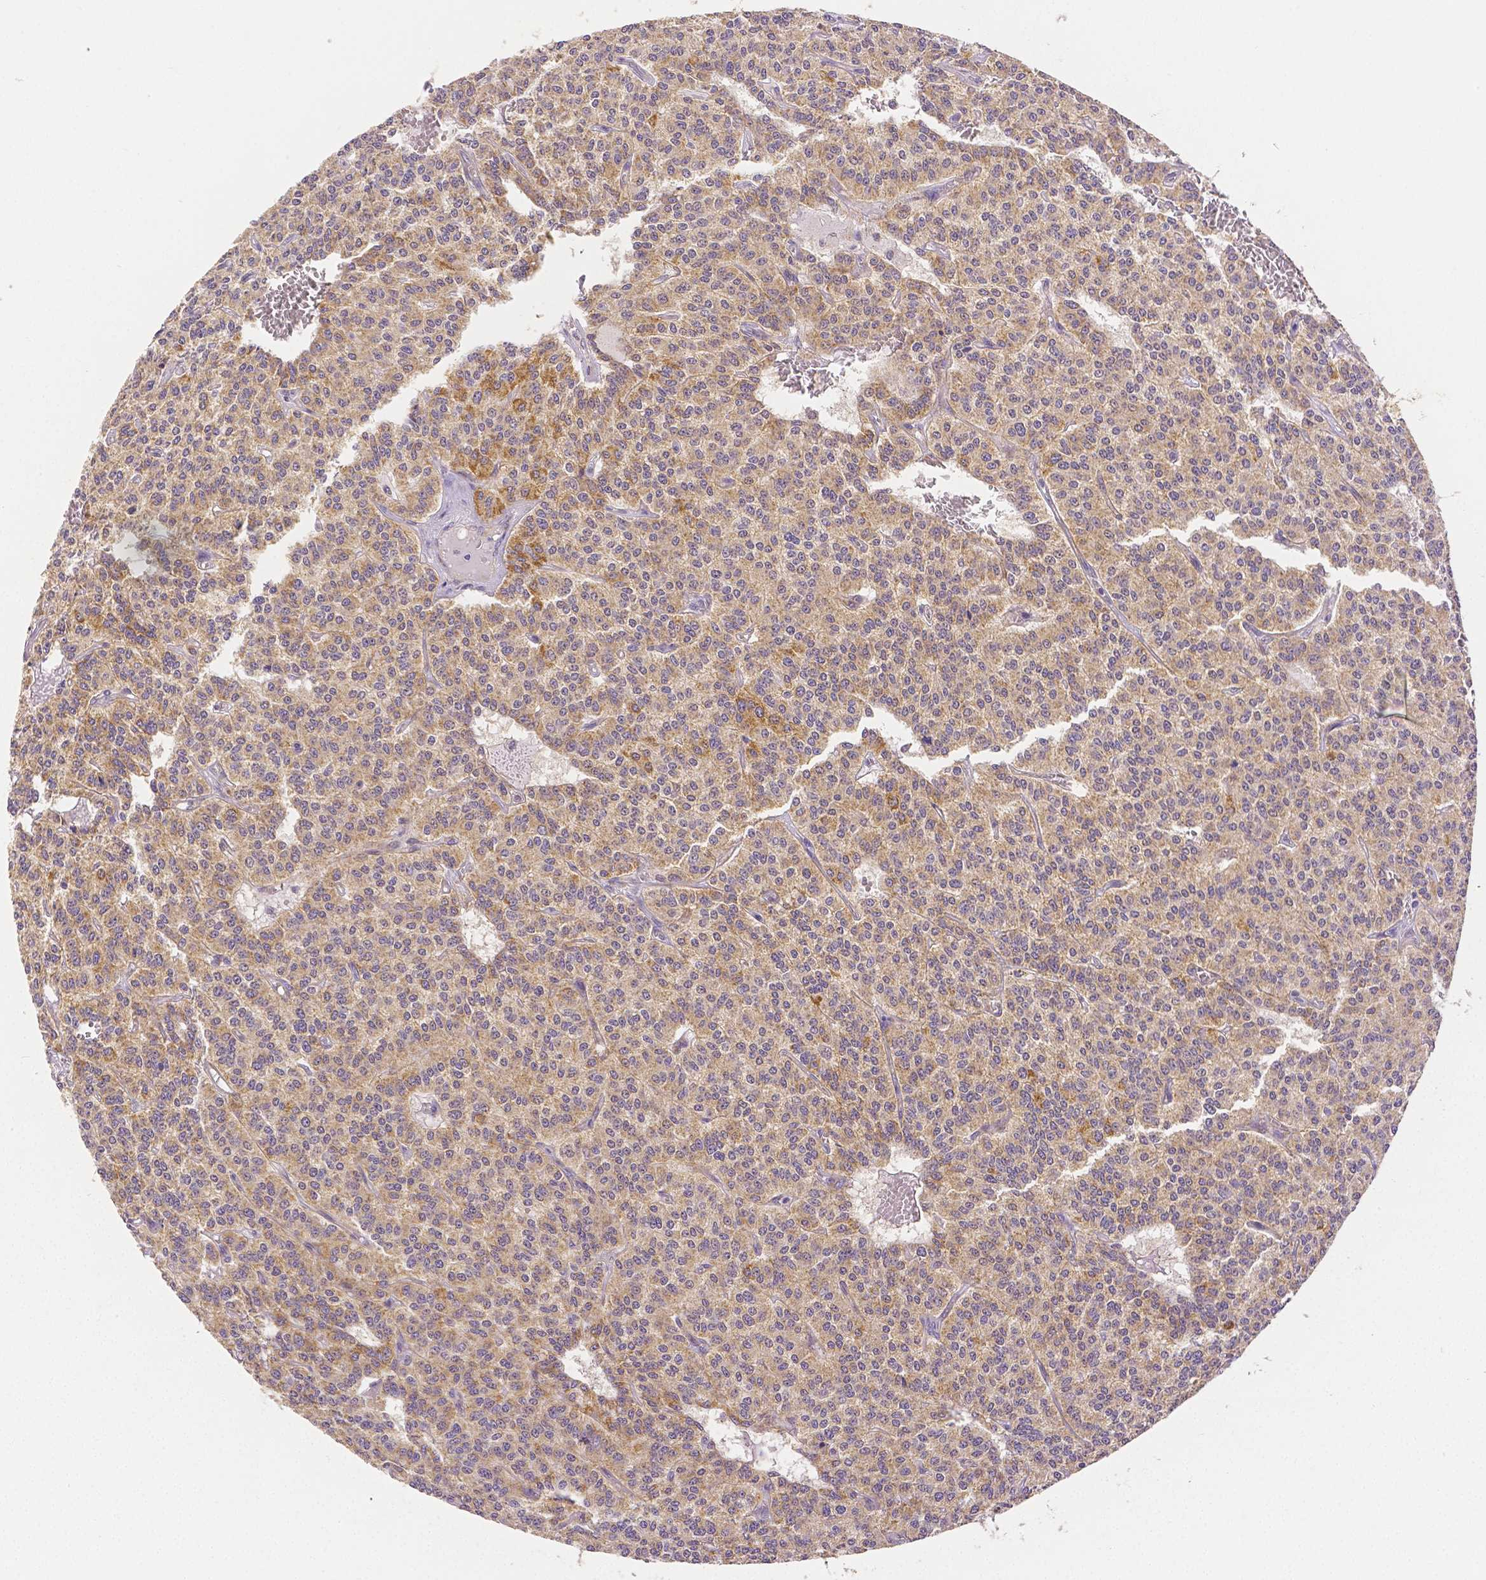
{"staining": {"intensity": "moderate", "quantity": "25%-75%", "location": "cytoplasmic/membranous"}, "tissue": "carcinoid", "cell_type": "Tumor cells", "image_type": "cancer", "snomed": [{"axis": "morphology", "description": "Carcinoid, malignant, NOS"}, {"axis": "topography", "description": "Lung"}], "caption": "Immunohistochemical staining of human malignant carcinoid shows medium levels of moderate cytoplasmic/membranous protein staining in about 25%-75% of tumor cells.", "gene": "RHOT1", "patient": {"sex": "female", "age": 71}}